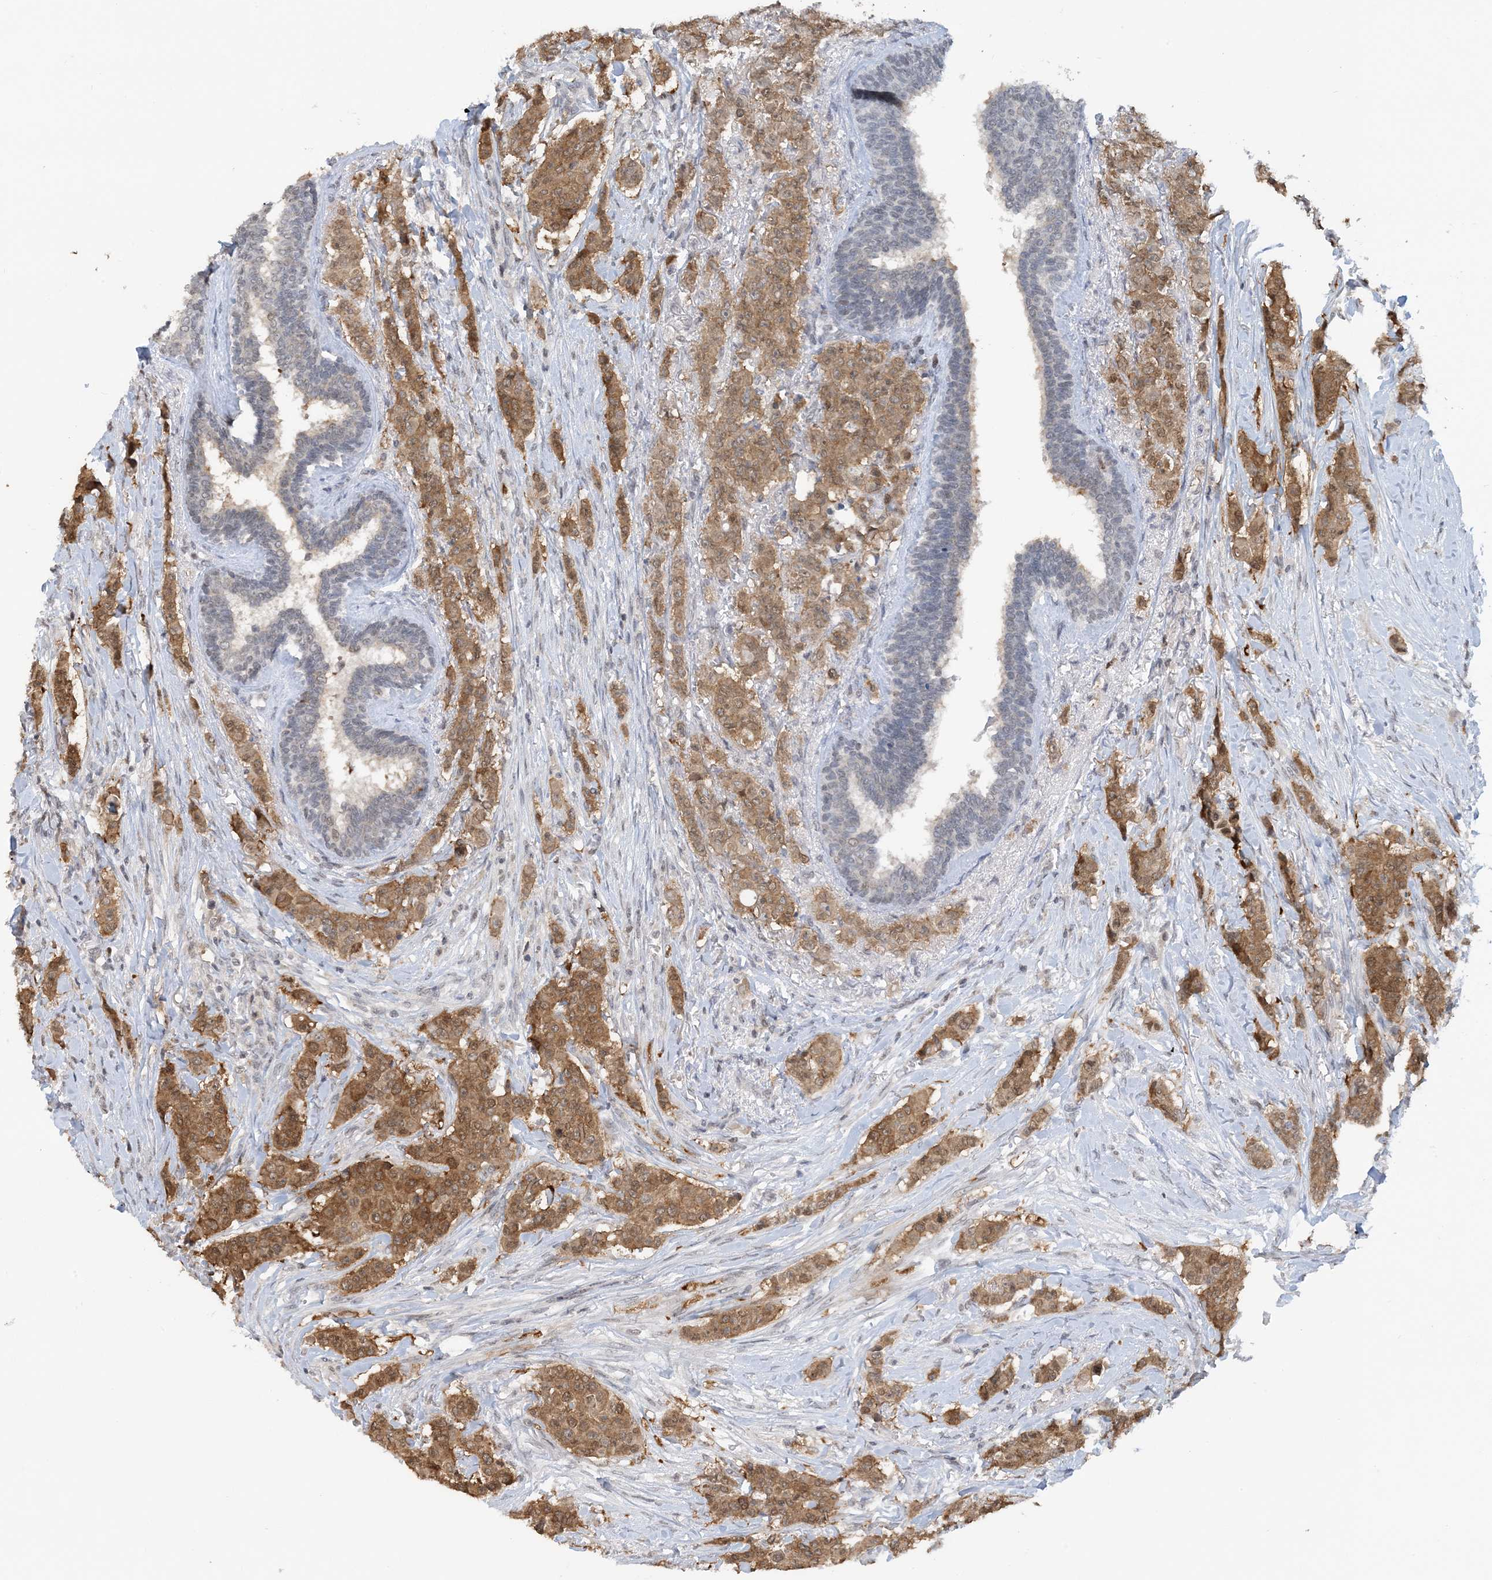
{"staining": {"intensity": "moderate", "quantity": ">75%", "location": "cytoplasmic/membranous"}, "tissue": "breast cancer", "cell_type": "Tumor cells", "image_type": "cancer", "snomed": [{"axis": "morphology", "description": "Duct carcinoma"}, {"axis": "topography", "description": "Breast"}], "caption": "Immunohistochemical staining of human breast cancer (infiltrating ductal carcinoma) displays medium levels of moderate cytoplasmic/membranous protein positivity in approximately >75% of tumor cells. (DAB (3,3'-diaminobenzidine) = brown stain, brightfield microscopy at high magnification).", "gene": "ACYP2", "patient": {"sex": "female", "age": 40}}